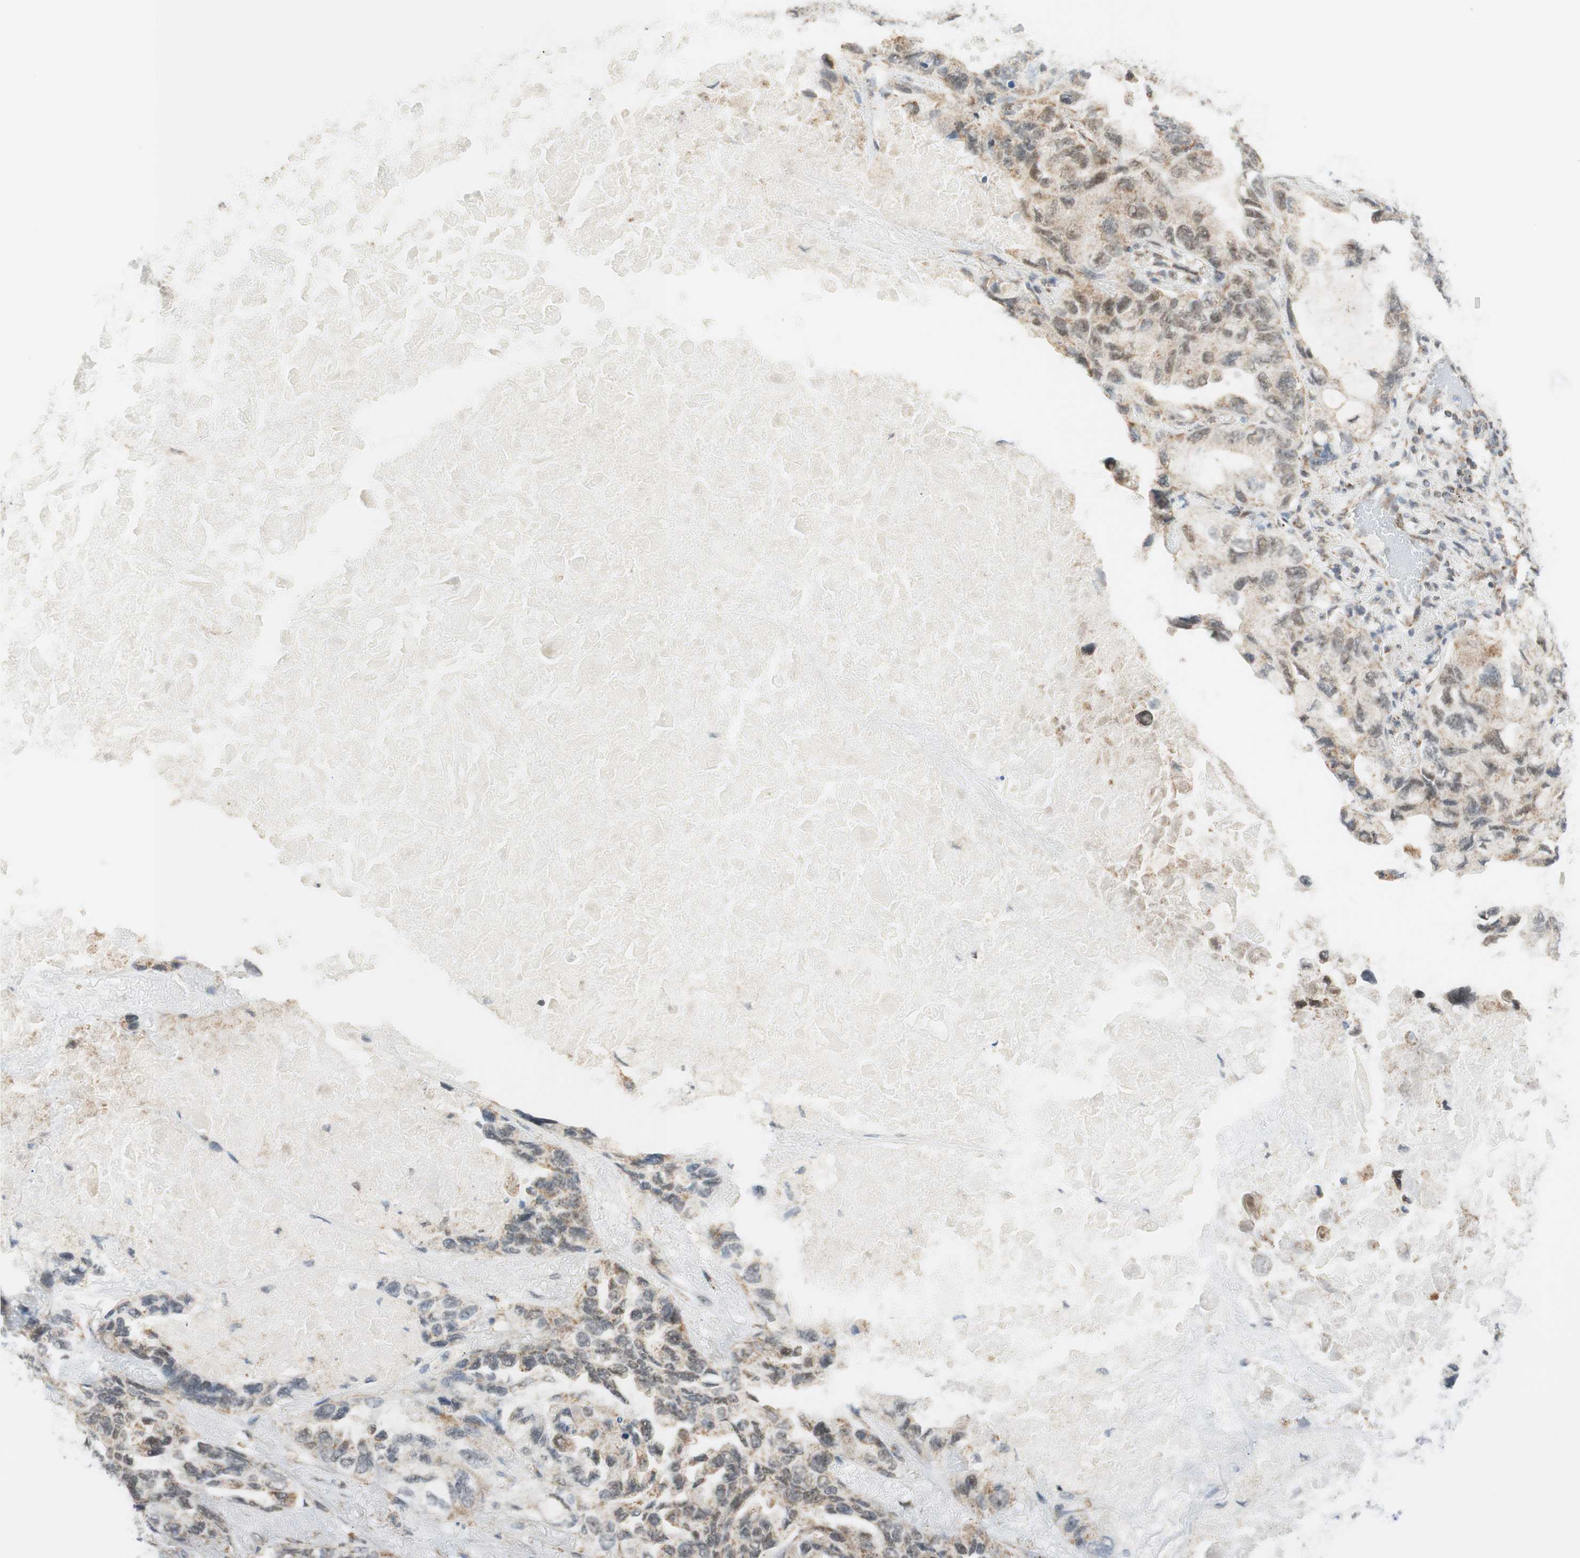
{"staining": {"intensity": "weak", "quantity": "25%-75%", "location": "cytoplasmic/membranous"}, "tissue": "lung cancer", "cell_type": "Tumor cells", "image_type": "cancer", "snomed": [{"axis": "morphology", "description": "Squamous cell carcinoma, NOS"}, {"axis": "topography", "description": "Lung"}], "caption": "Tumor cells demonstrate low levels of weak cytoplasmic/membranous positivity in about 25%-75% of cells in lung cancer. Nuclei are stained in blue.", "gene": "ZNF782", "patient": {"sex": "female", "age": 73}}